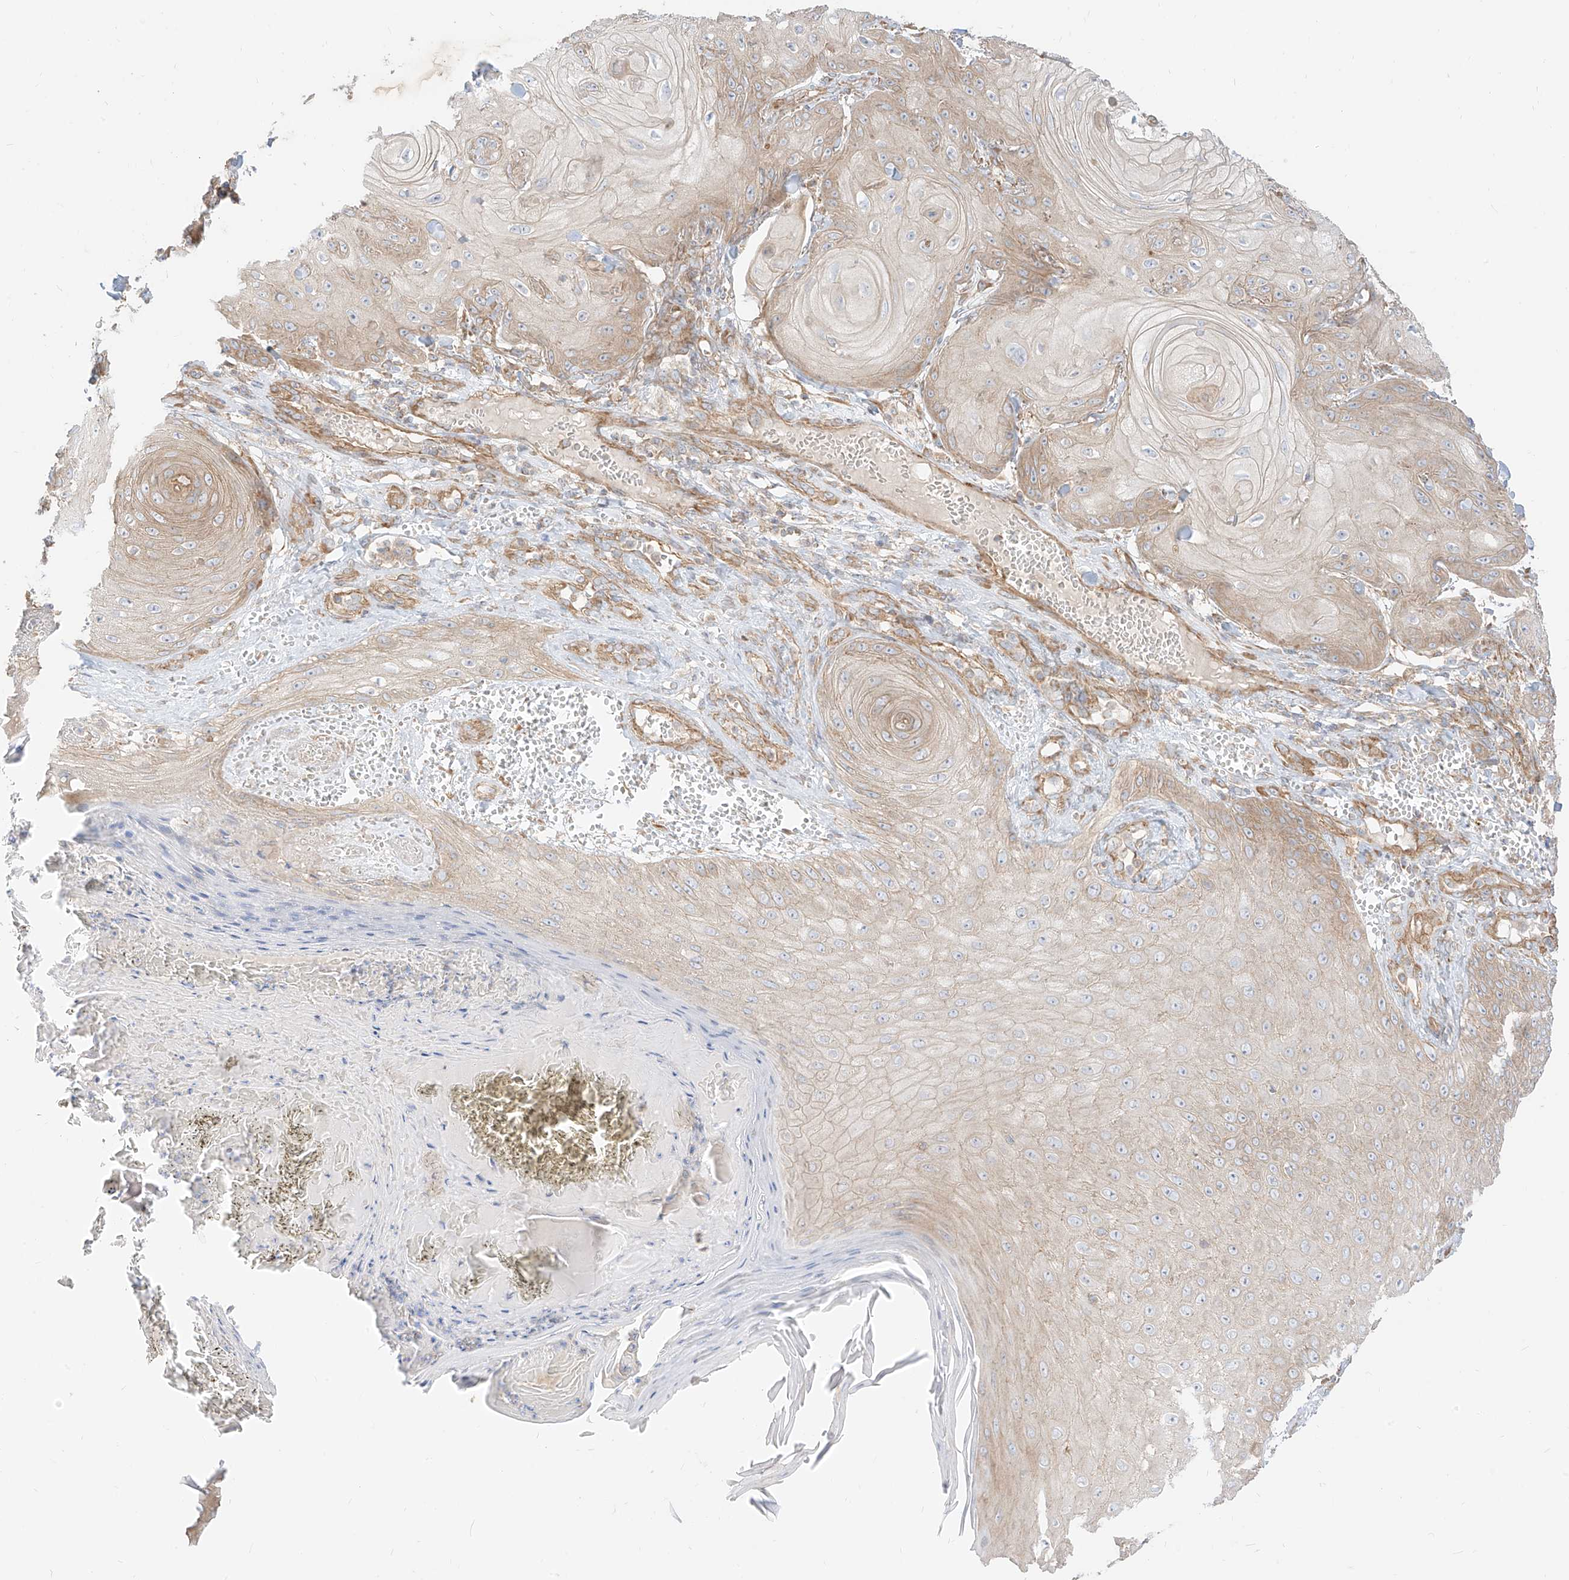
{"staining": {"intensity": "weak", "quantity": "25%-75%", "location": "cytoplasmic/membranous"}, "tissue": "skin cancer", "cell_type": "Tumor cells", "image_type": "cancer", "snomed": [{"axis": "morphology", "description": "Squamous cell carcinoma, NOS"}, {"axis": "topography", "description": "Skin"}], "caption": "Tumor cells reveal low levels of weak cytoplasmic/membranous staining in about 25%-75% of cells in human squamous cell carcinoma (skin).", "gene": "PLCL1", "patient": {"sex": "male", "age": 74}}